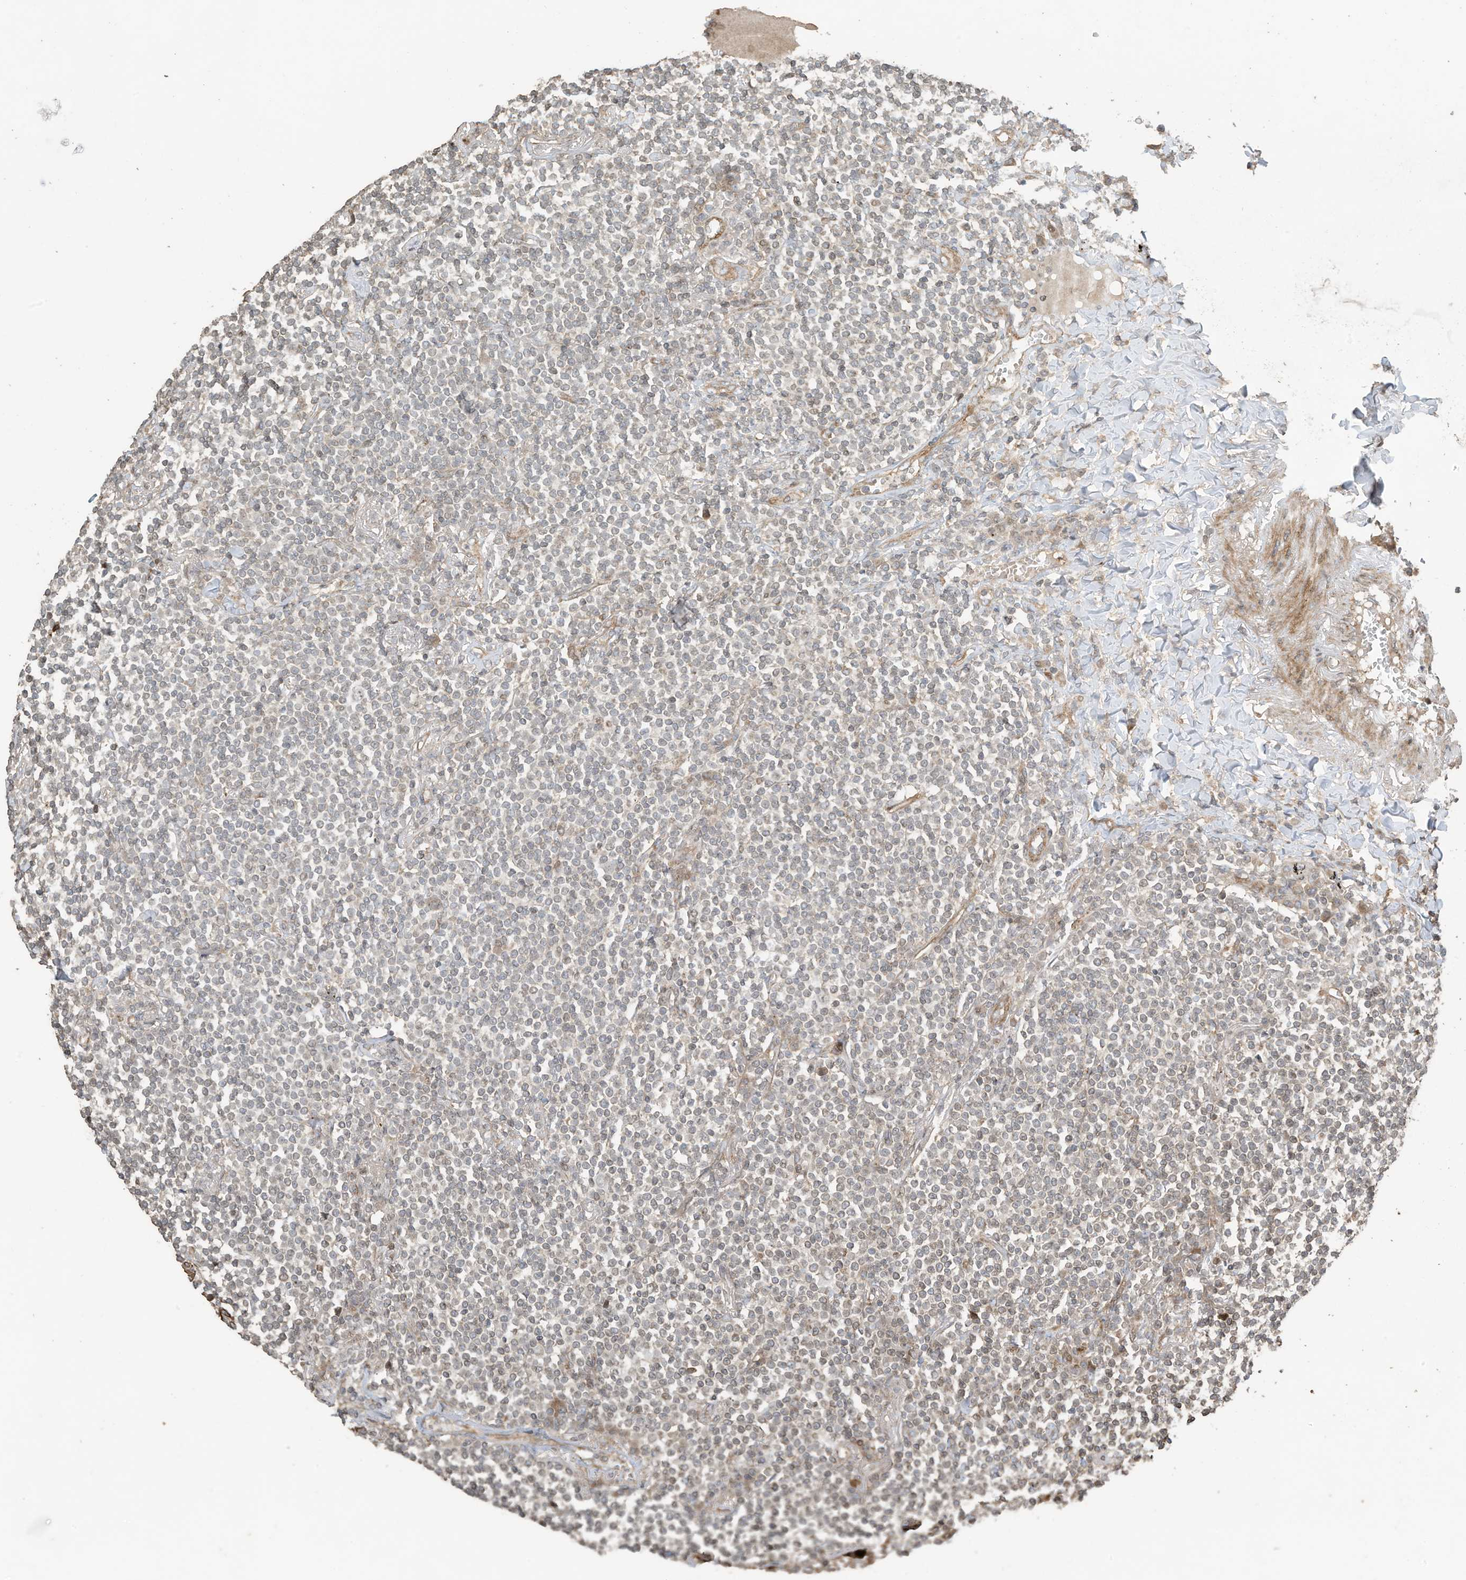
{"staining": {"intensity": "negative", "quantity": "none", "location": "none"}, "tissue": "lymphoma", "cell_type": "Tumor cells", "image_type": "cancer", "snomed": [{"axis": "morphology", "description": "Malignant lymphoma, non-Hodgkin's type, Low grade"}, {"axis": "topography", "description": "Lung"}], "caption": "The image exhibits no significant positivity in tumor cells of lymphoma. The staining was performed using DAB (3,3'-diaminobenzidine) to visualize the protein expression in brown, while the nuclei were stained in blue with hematoxylin (Magnification: 20x).", "gene": "ZNF653", "patient": {"sex": "female", "age": 71}}